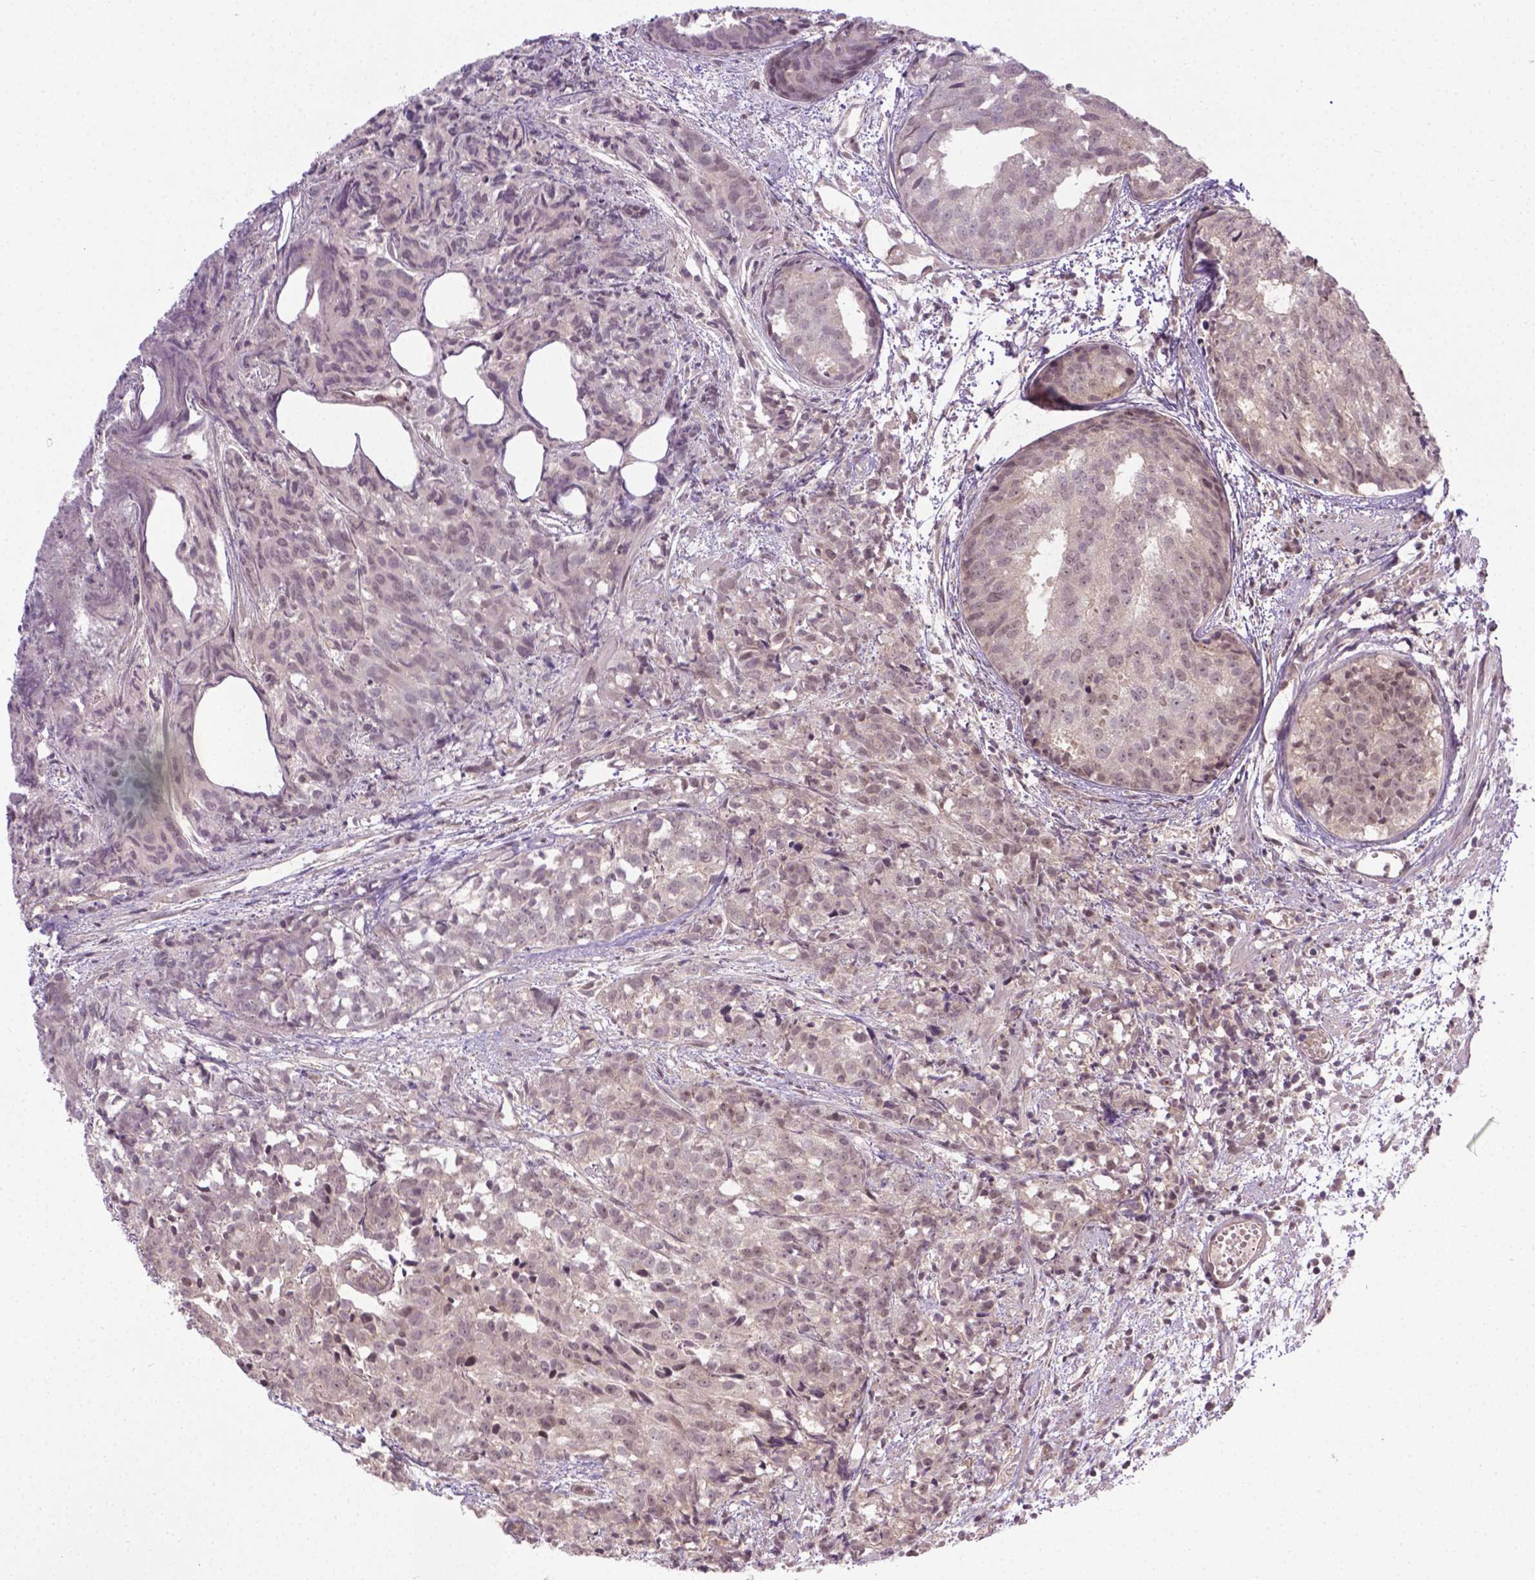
{"staining": {"intensity": "weak", "quantity": "25%-75%", "location": "nuclear"}, "tissue": "prostate cancer", "cell_type": "Tumor cells", "image_type": "cancer", "snomed": [{"axis": "morphology", "description": "Adenocarcinoma, High grade"}, {"axis": "topography", "description": "Prostate"}], "caption": "Immunohistochemistry (IHC) (DAB) staining of adenocarcinoma (high-grade) (prostate) demonstrates weak nuclear protein staining in about 25%-75% of tumor cells.", "gene": "ANKRD54", "patient": {"sex": "male", "age": 58}}